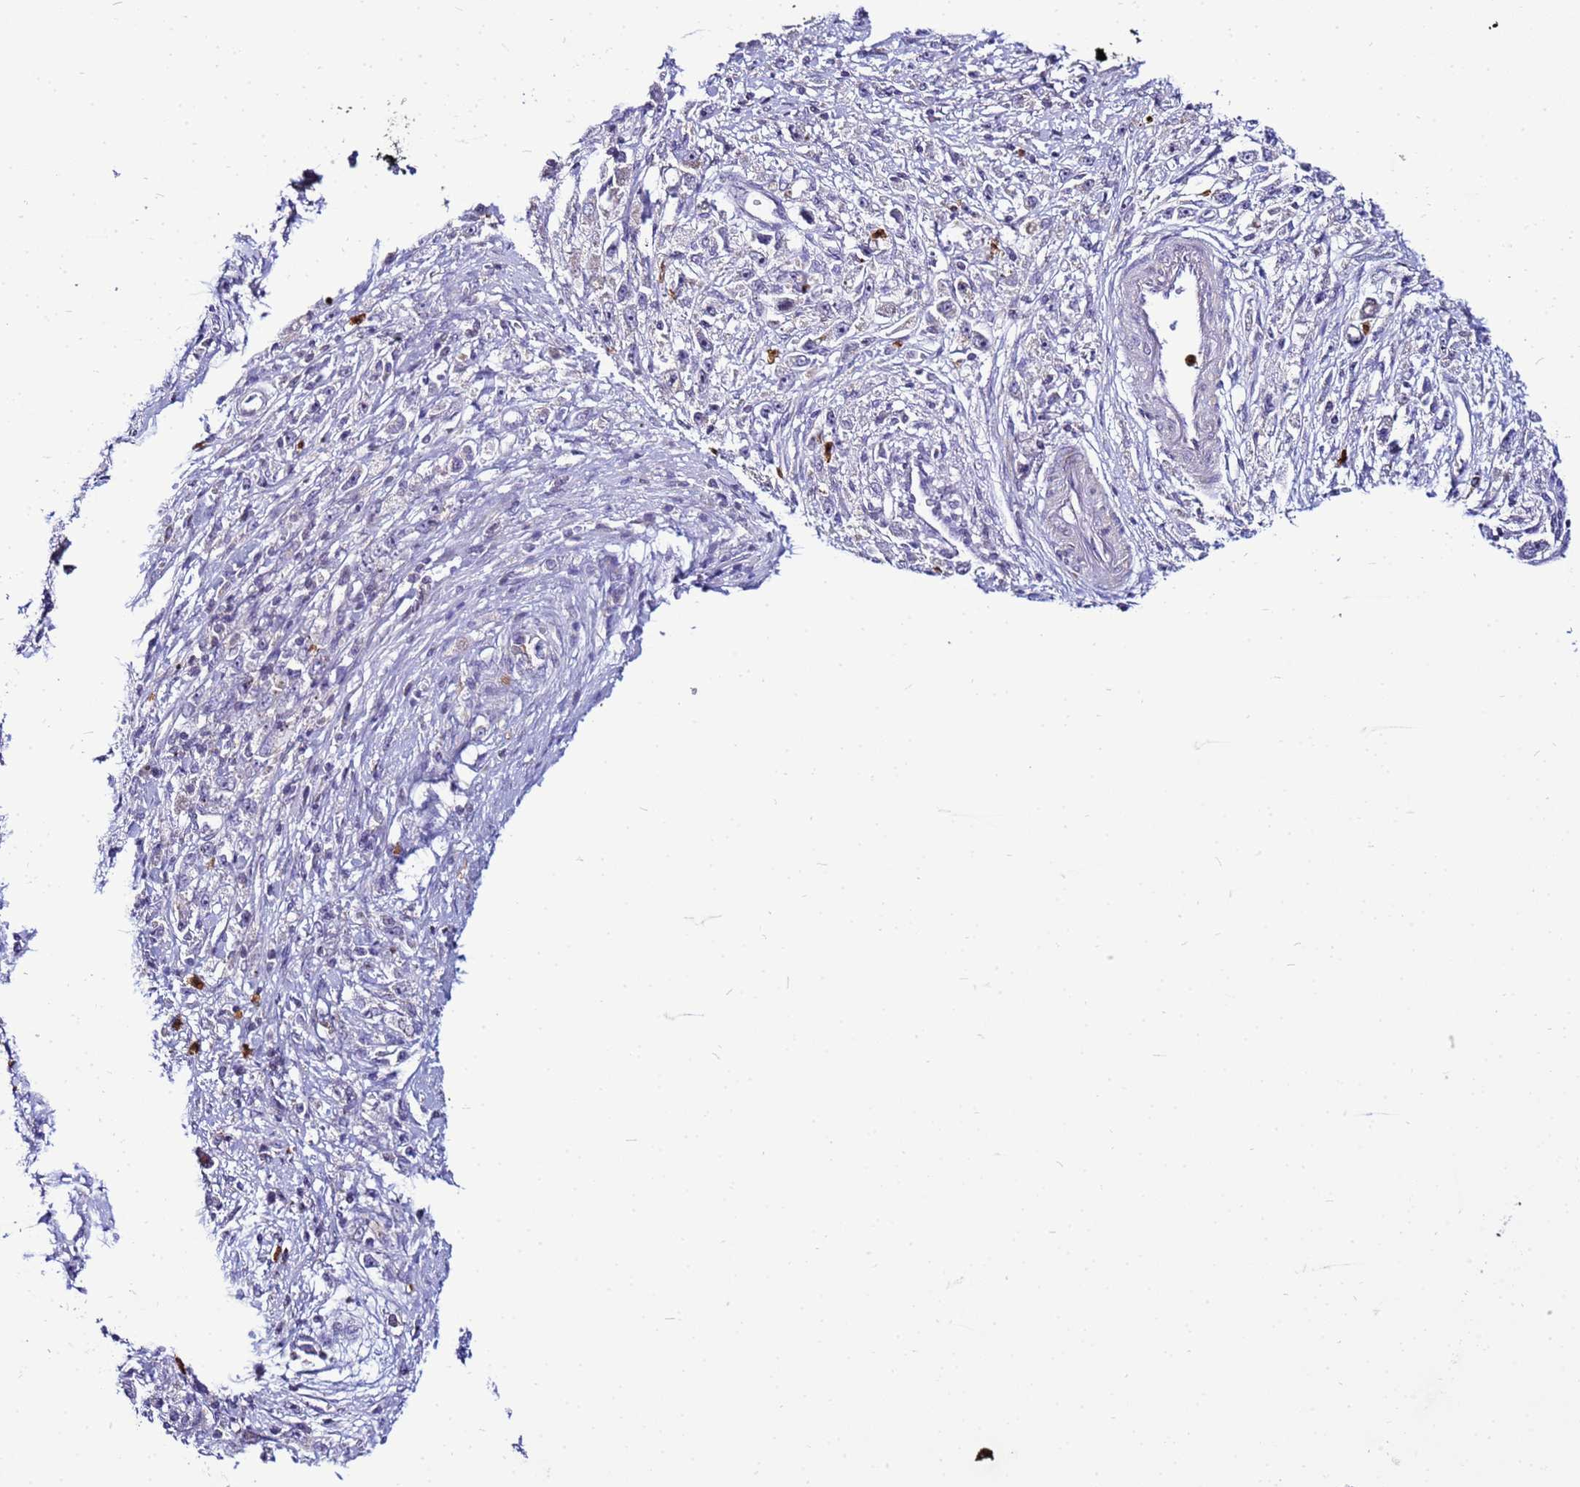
{"staining": {"intensity": "negative", "quantity": "none", "location": "none"}, "tissue": "stomach cancer", "cell_type": "Tumor cells", "image_type": "cancer", "snomed": [{"axis": "morphology", "description": "Adenocarcinoma, NOS"}, {"axis": "topography", "description": "Stomach"}], "caption": "Immunohistochemistry of stomach cancer (adenocarcinoma) displays no staining in tumor cells. The staining is performed using DAB (3,3'-diaminobenzidine) brown chromogen with nuclei counter-stained in using hematoxylin.", "gene": "VPS4B", "patient": {"sex": "female", "age": 59}}